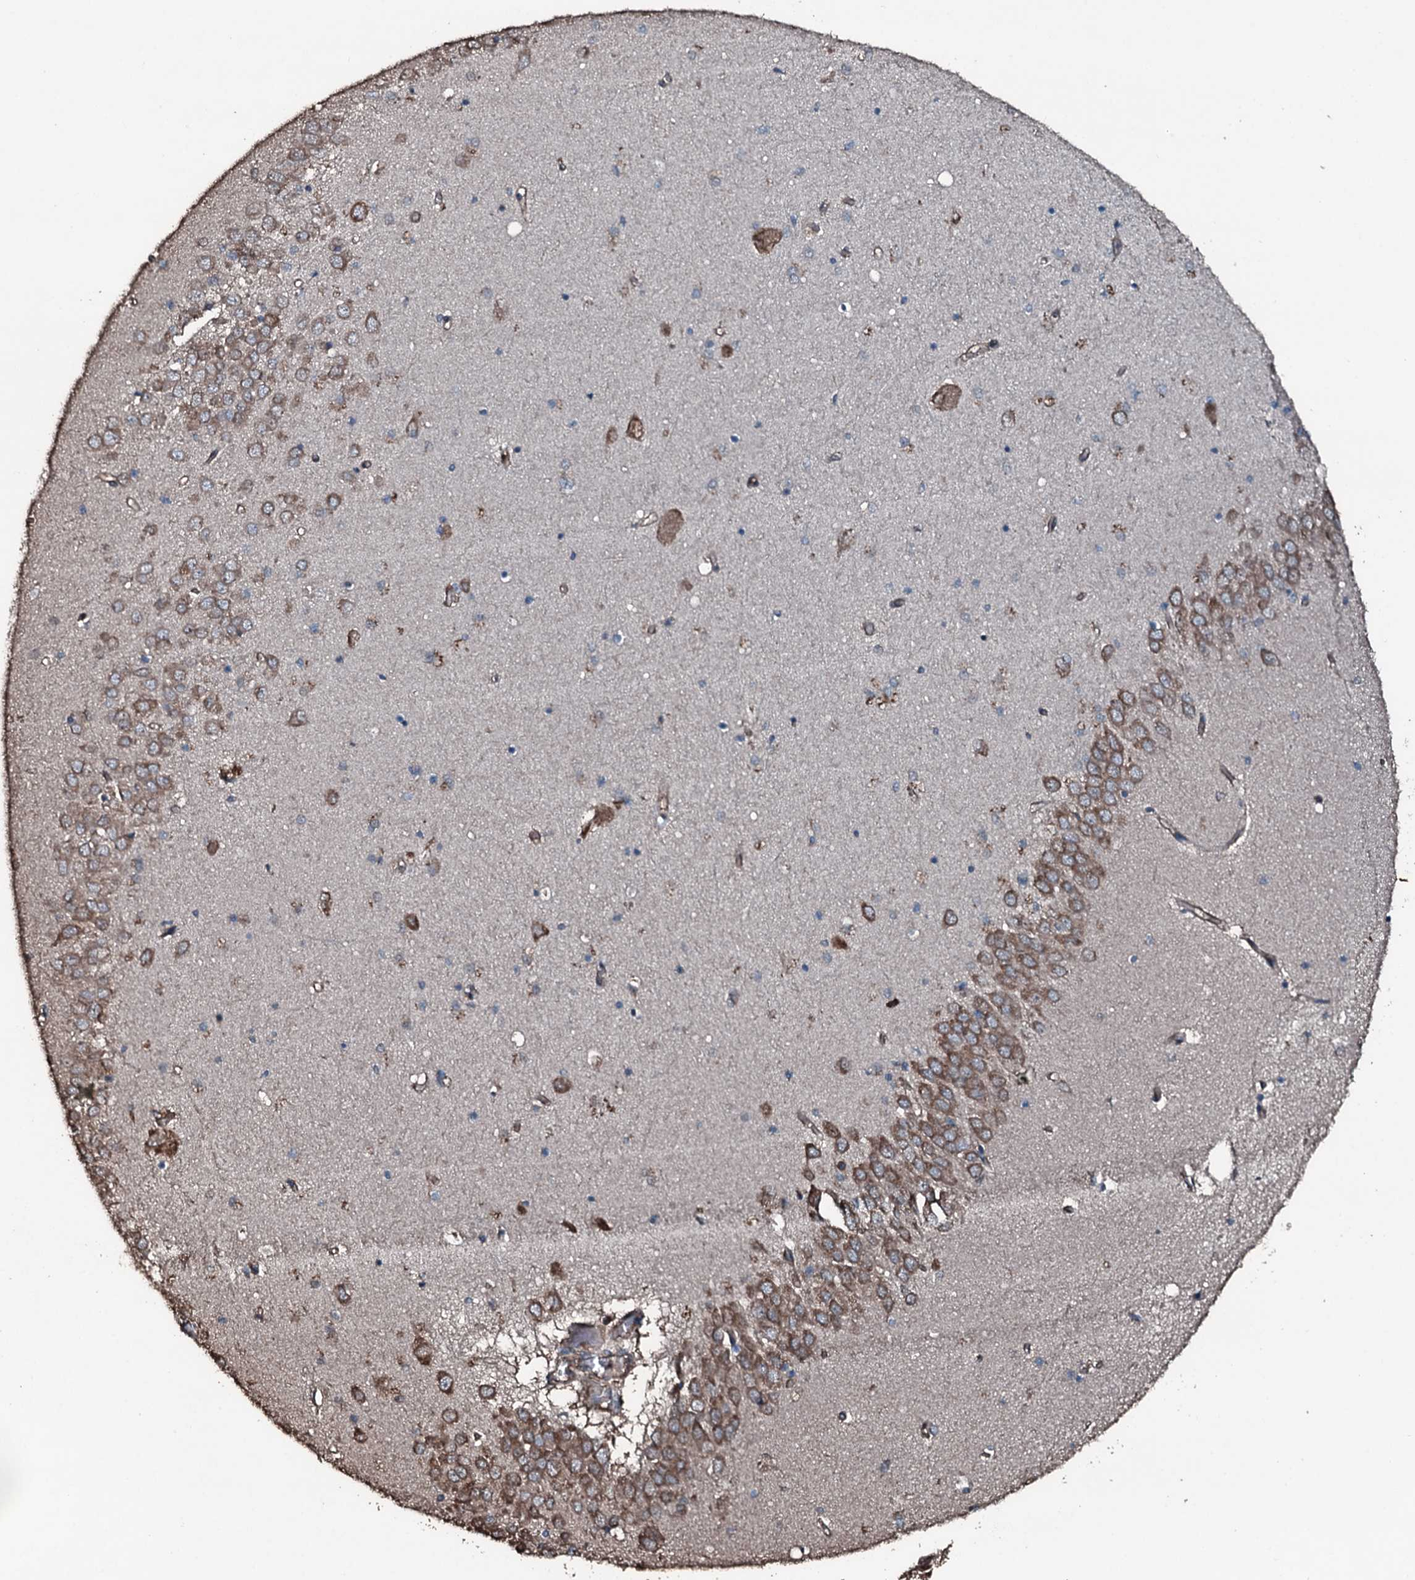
{"staining": {"intensity": "negative", "quantity": "none", "location": "none"}, "tissue": "hippocampus", "cell_type": "Glial cells", "image_type": "normal", "snomed": [{"axis": "morphology", "description": "Normal tissue, NOS"}, {"axis": "topography", "description": "Hippocampus"}], "caption": "High power microscopy image of an IHC image of benign hippocampus, revealing no significant expression in glial cells.", "gene": "SLC25A38", "patient": {"sex": "male", "age": 70}}